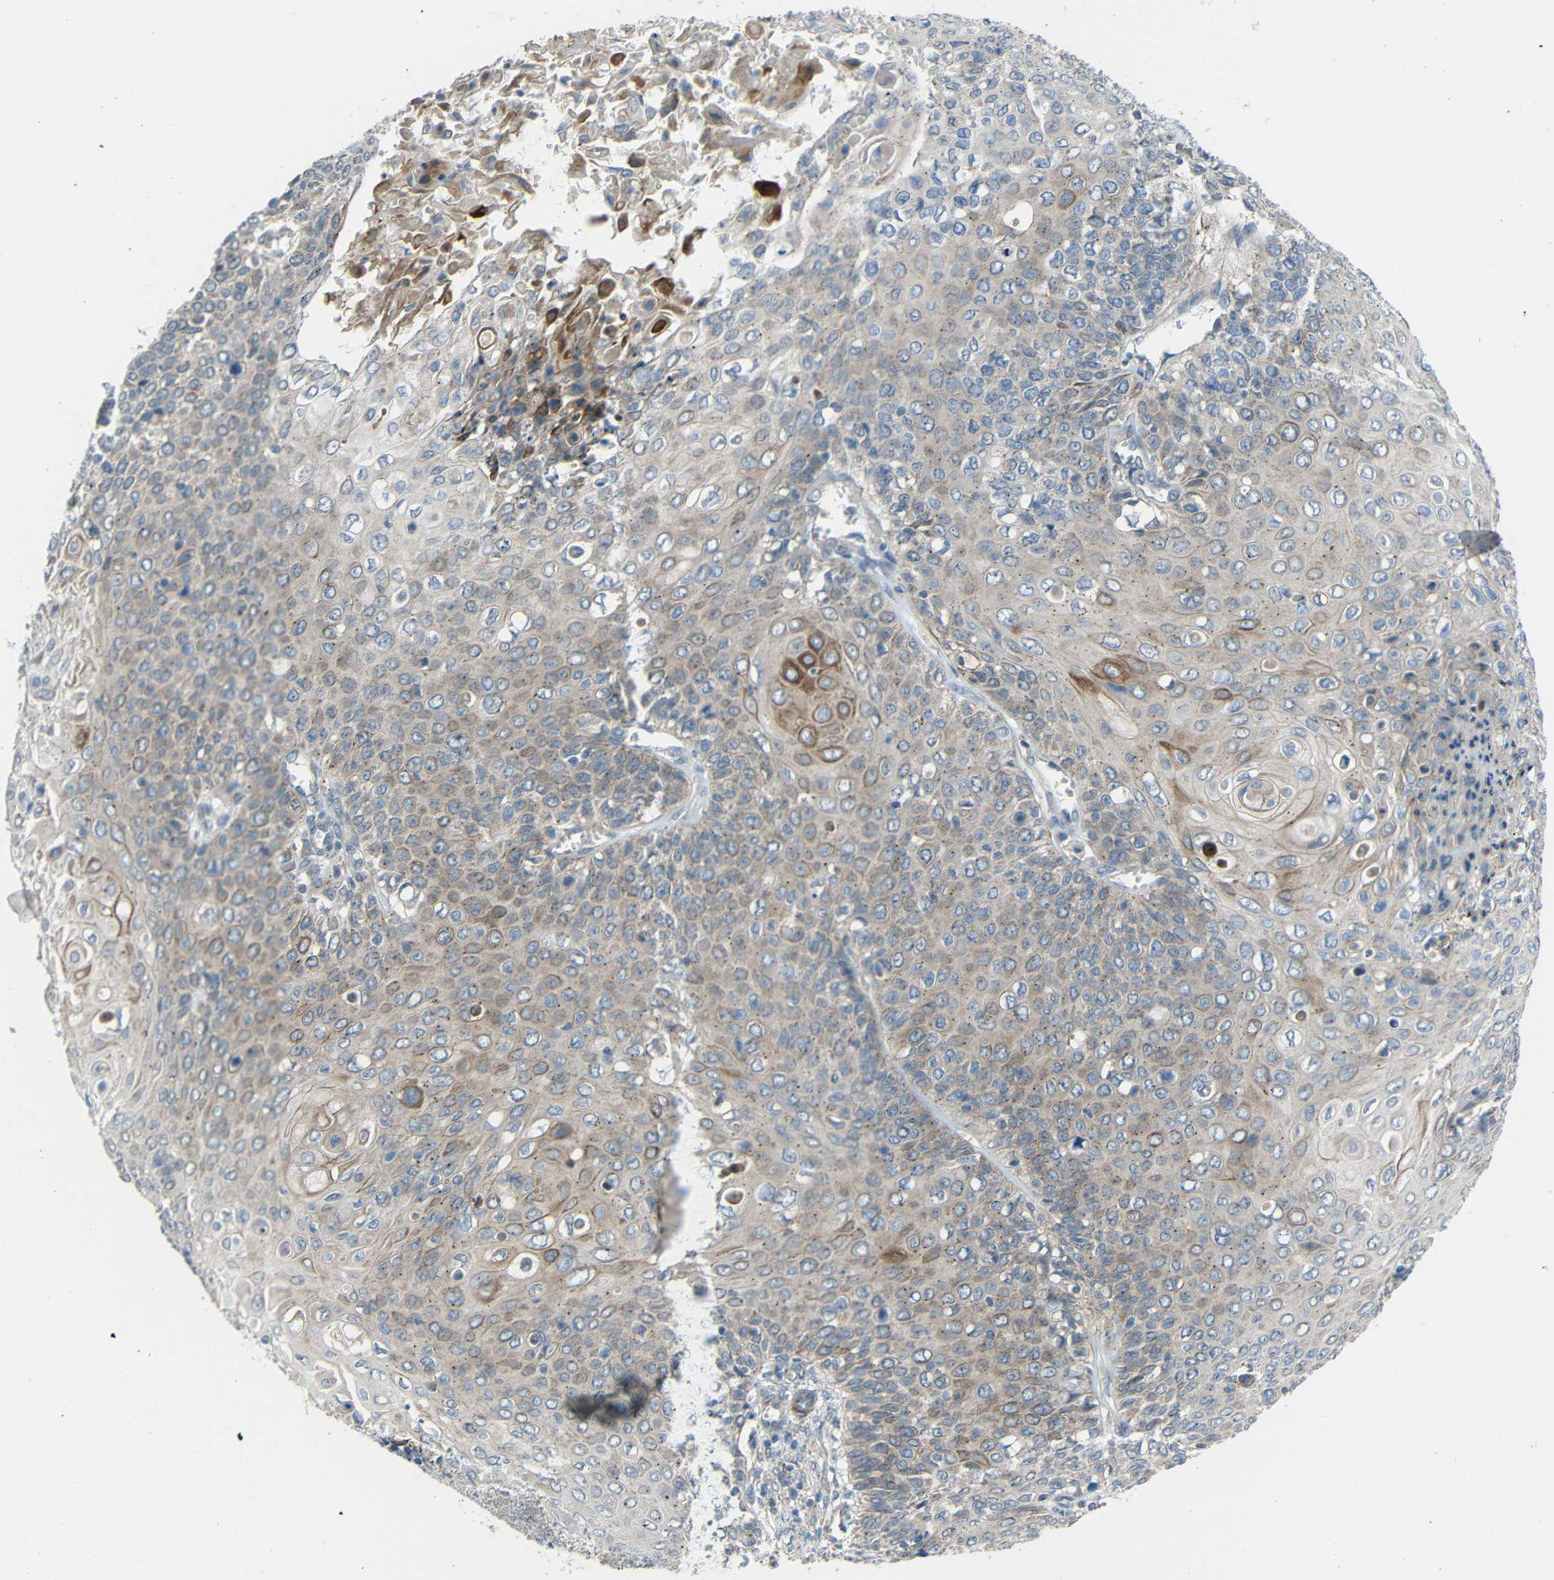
{"staining": {"intensity": "weak", "quantity": "25%-75%", "location": "cytoplasmic/membranous"}, "tissue": "cervical cancer", "cell_type": "Tumor cells", "image_type": "cancer", "snomed": [{"axis": "morphology", "description": "Squamous cell carcinoma, NOS"}, {"axis": "topography", "description": "Cervix"}], "caption": "Approximately 25%-75% of tumor cells in cervical cancer reveal weak cytoplasmic/membranous protein expression as visualized by brown immunohistochemical staining.", "gene": "DCLK1", "patient": {"sex": "female", "age": 39}}